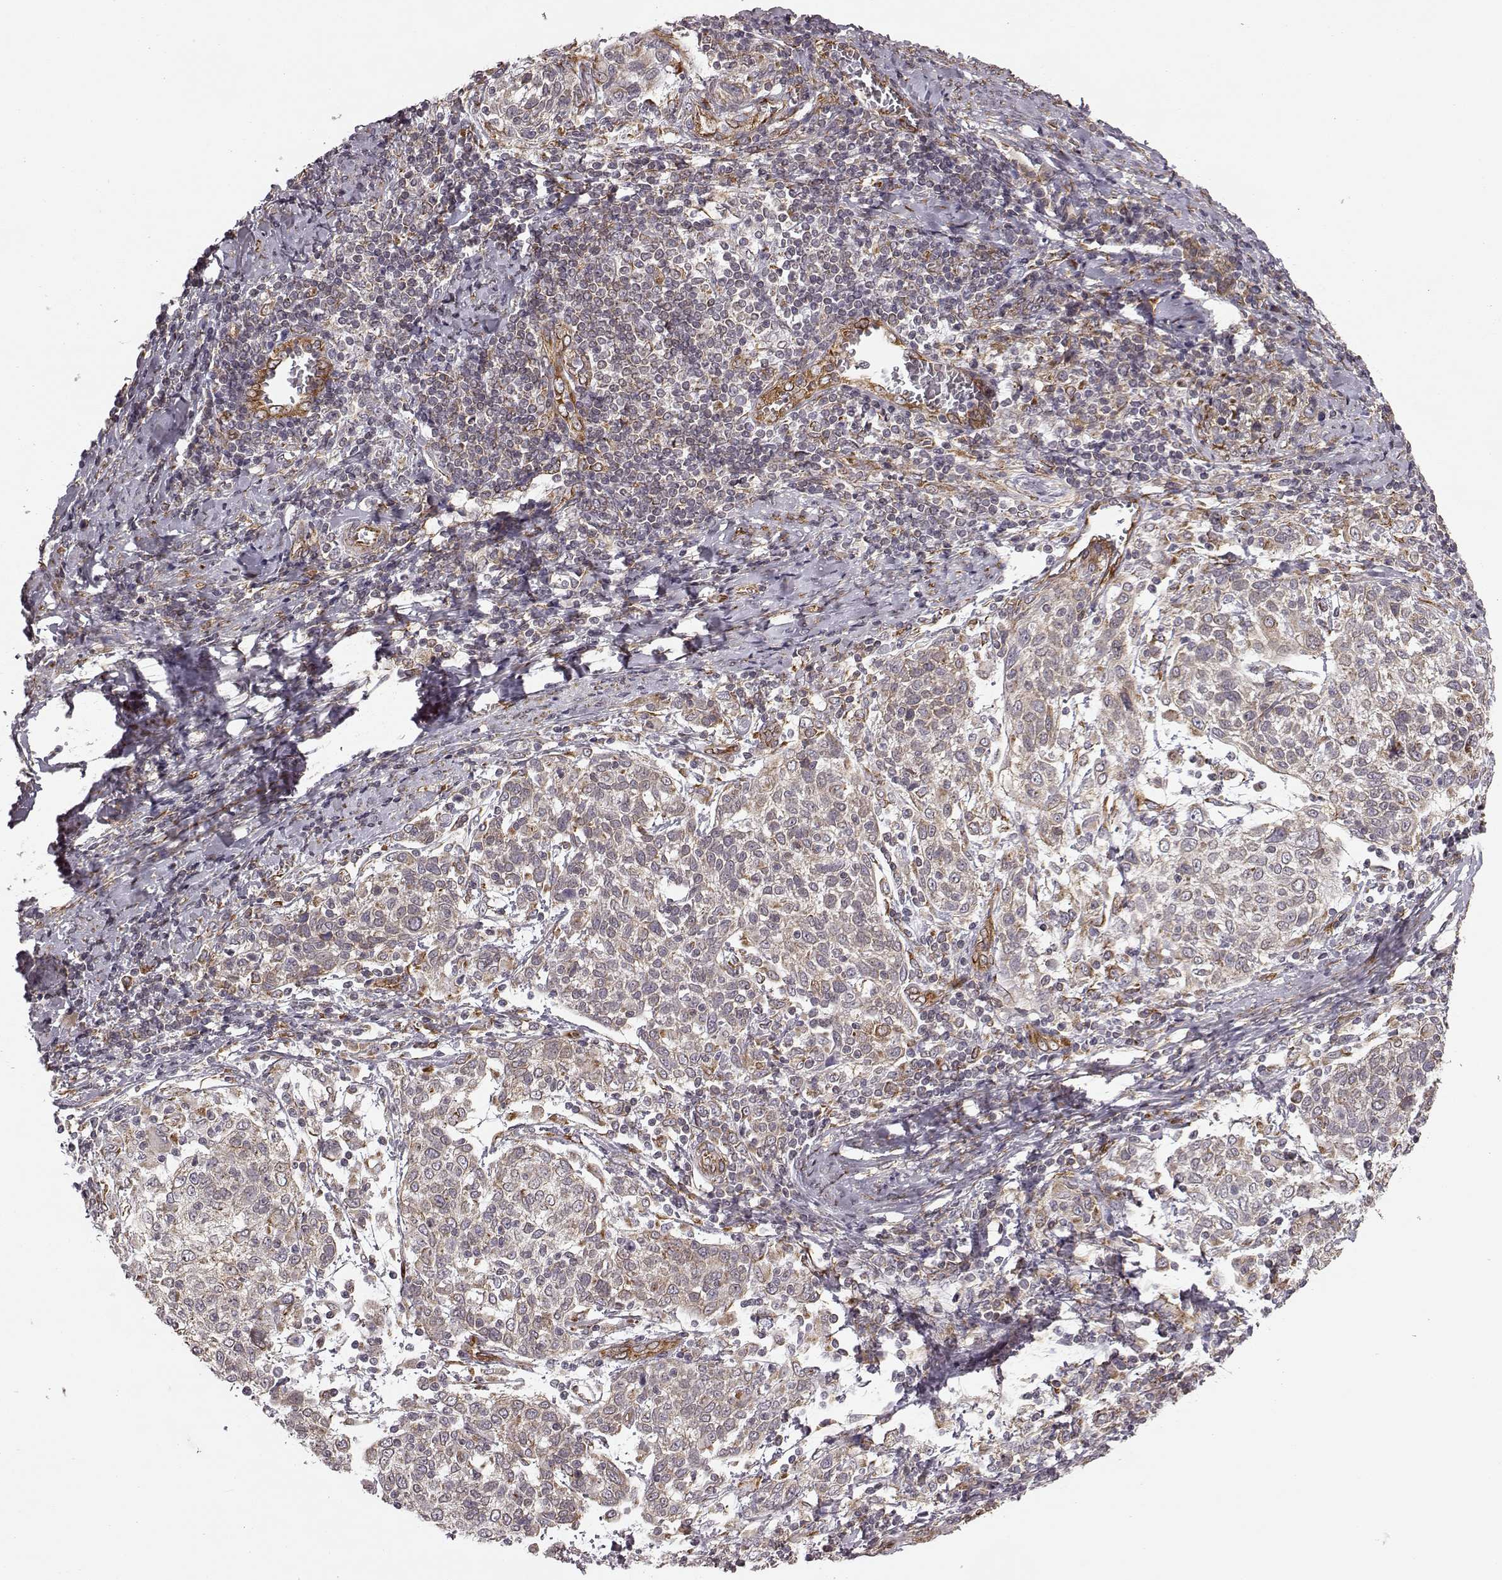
{"staining": {"intensity": "moderate", "quantity": "25%-75%", "location": "cytoplasmic/membranous"}, "tissue": "cervical cancer", "cell_type": "Tumor cells", "image_type": "cancer", "snomed": [{"axis": "morphology", "description": "Squamous cell carcinoma, NOS"}, {"axis": "topography", "description": "Cervix"}], "caption": "An IHC image of neoplastic tissue is shown. Protein staining in brown shows moderate cytoplasmic/membranous positivity in squamous cell carcinoma (cervical) within tumor cells.", "gene": "TMEM14A", "patient": {"sex": "female", "age": 61}}